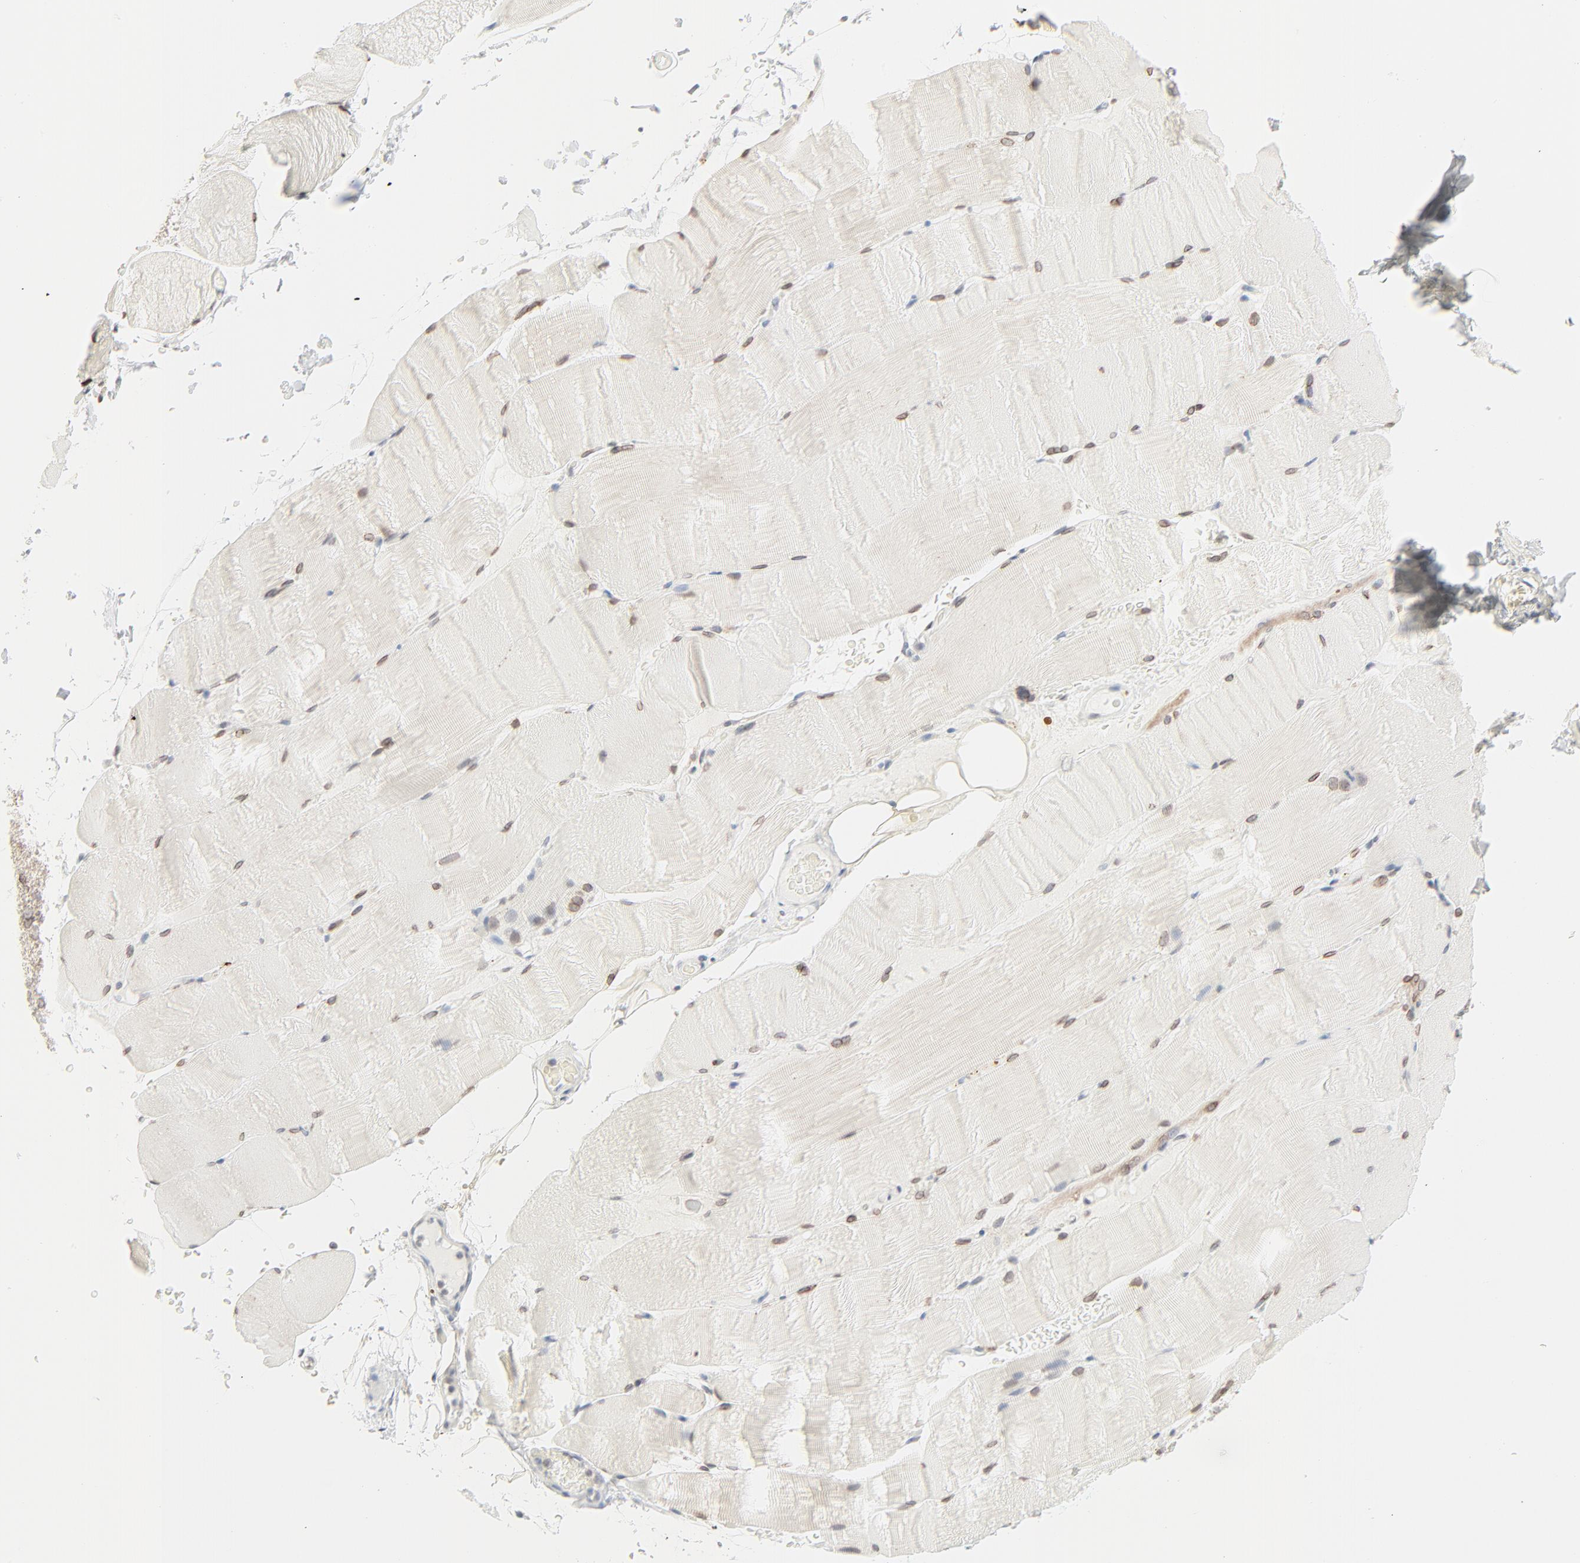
{"staining": {"intensity": "weak", "quantity": "<25%", "location": "cytoplasmic/membranous,nuclear"}, "tissue": "skeletal muscle", "cell_type": "Myocytes", "image_type": "normal", "snomed": [{"axis": "morphology", "description": "Normal tissue, NOS"}, {"axis": "topography", "description": "Skeletal muscle"}], "caption": "IHC histopathology image of benign human skeletal muscle stained for a protein (brown), which demonstrates no staining in myocytes.", "gene": "MAD1L1", "patient": {"sex": "female", "age": 37}}